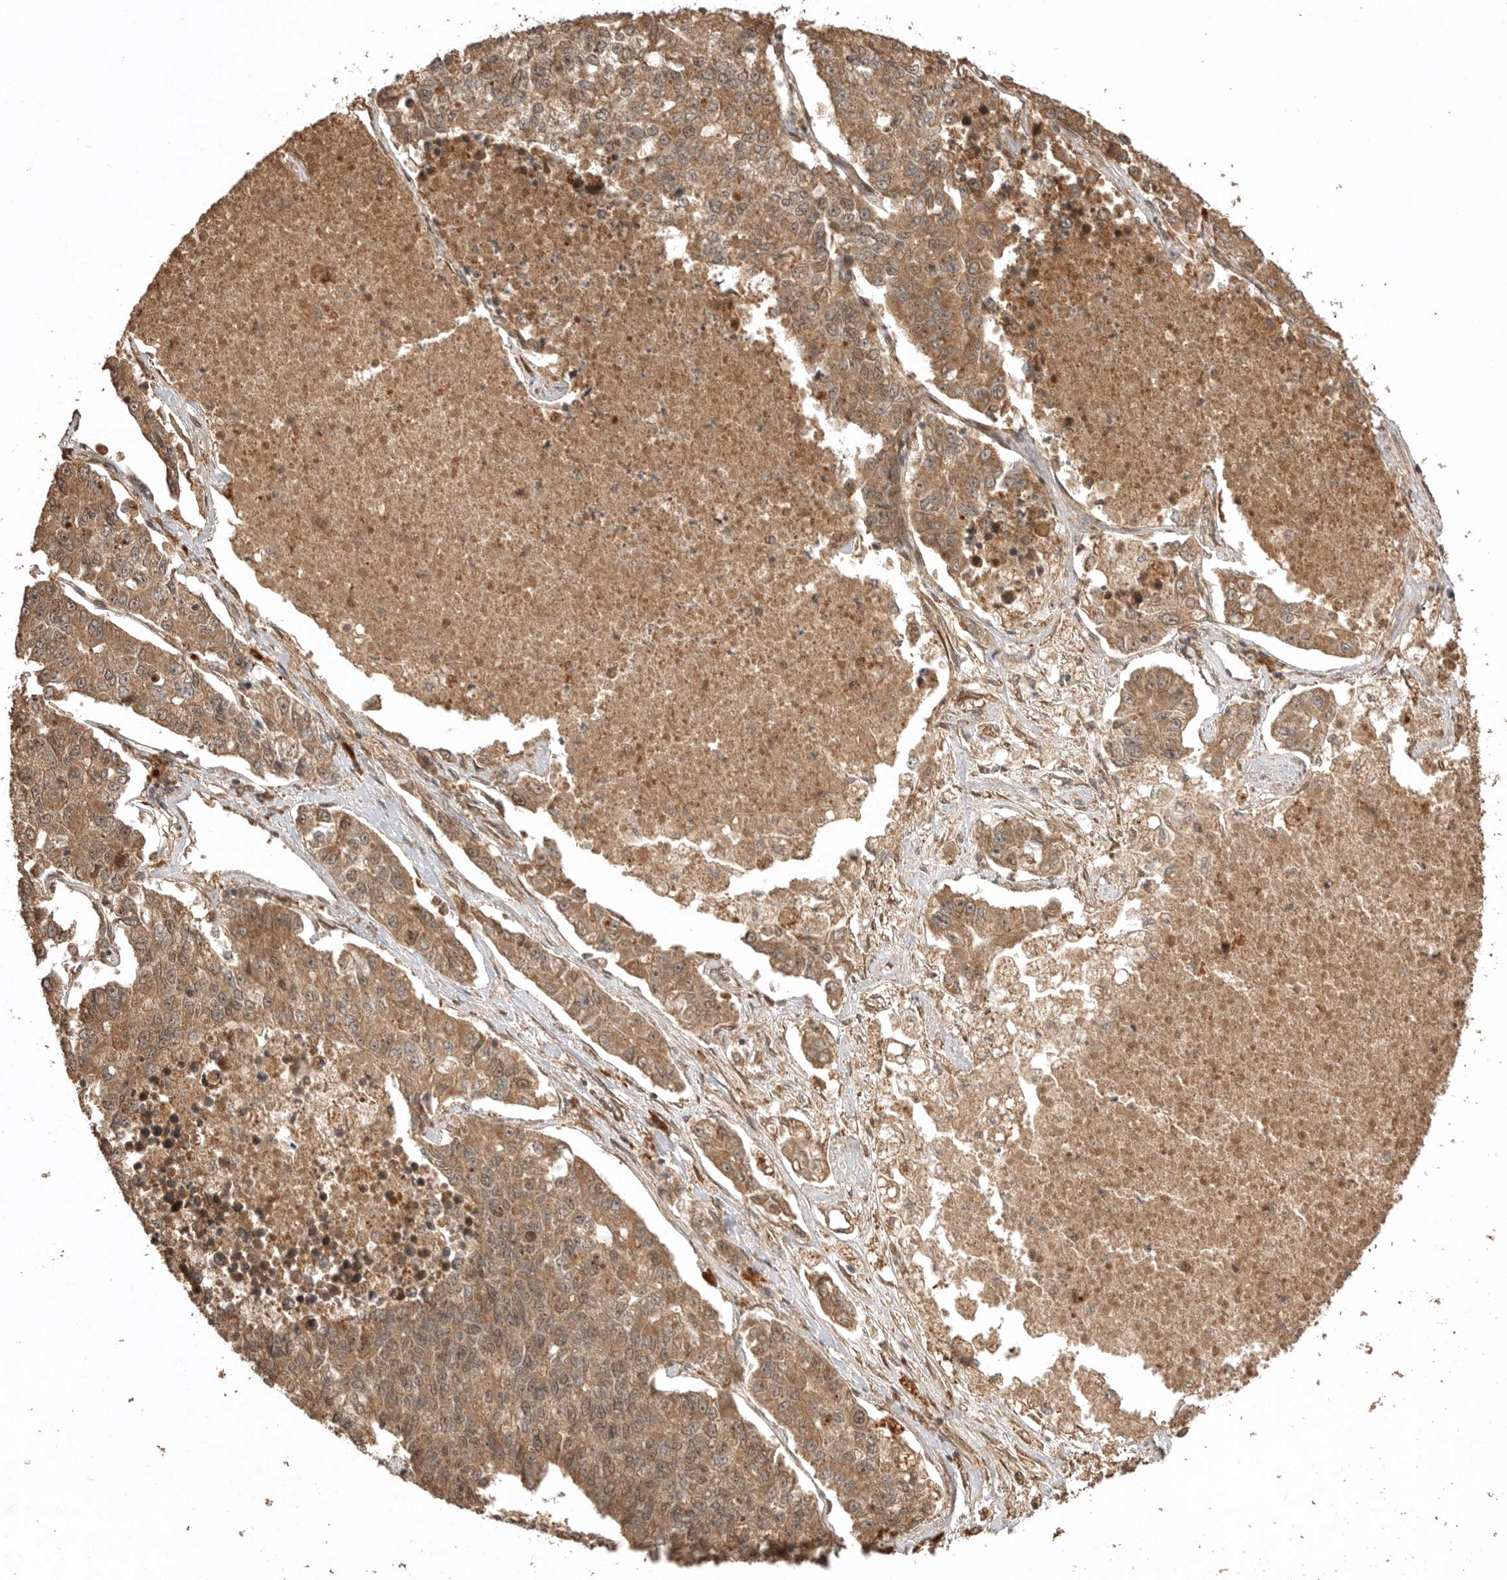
{"staining": {"intensity": "moderate", "quantity": ">75%", "location": "cytoplasmic/membranous,nuclear"}, "tissue": "lung cancer", "cell_type": "Tumor cells", "image_type": "cancer", "snomed": [{"axis": "morphology", "description": "Adenocarcinoma, NOS"}, {"axis": "topography", "description": "Lung"}], "caption": "High-power microscopy captured an IHC histopathology image of lung cancer (adenocarcinoma), revealing moderate cytoplasmic/membranous and nuclear expression in approximately >75% of tumor cells.", "gene": "BOC", "patient": {"sex": "male", "age": 49}}